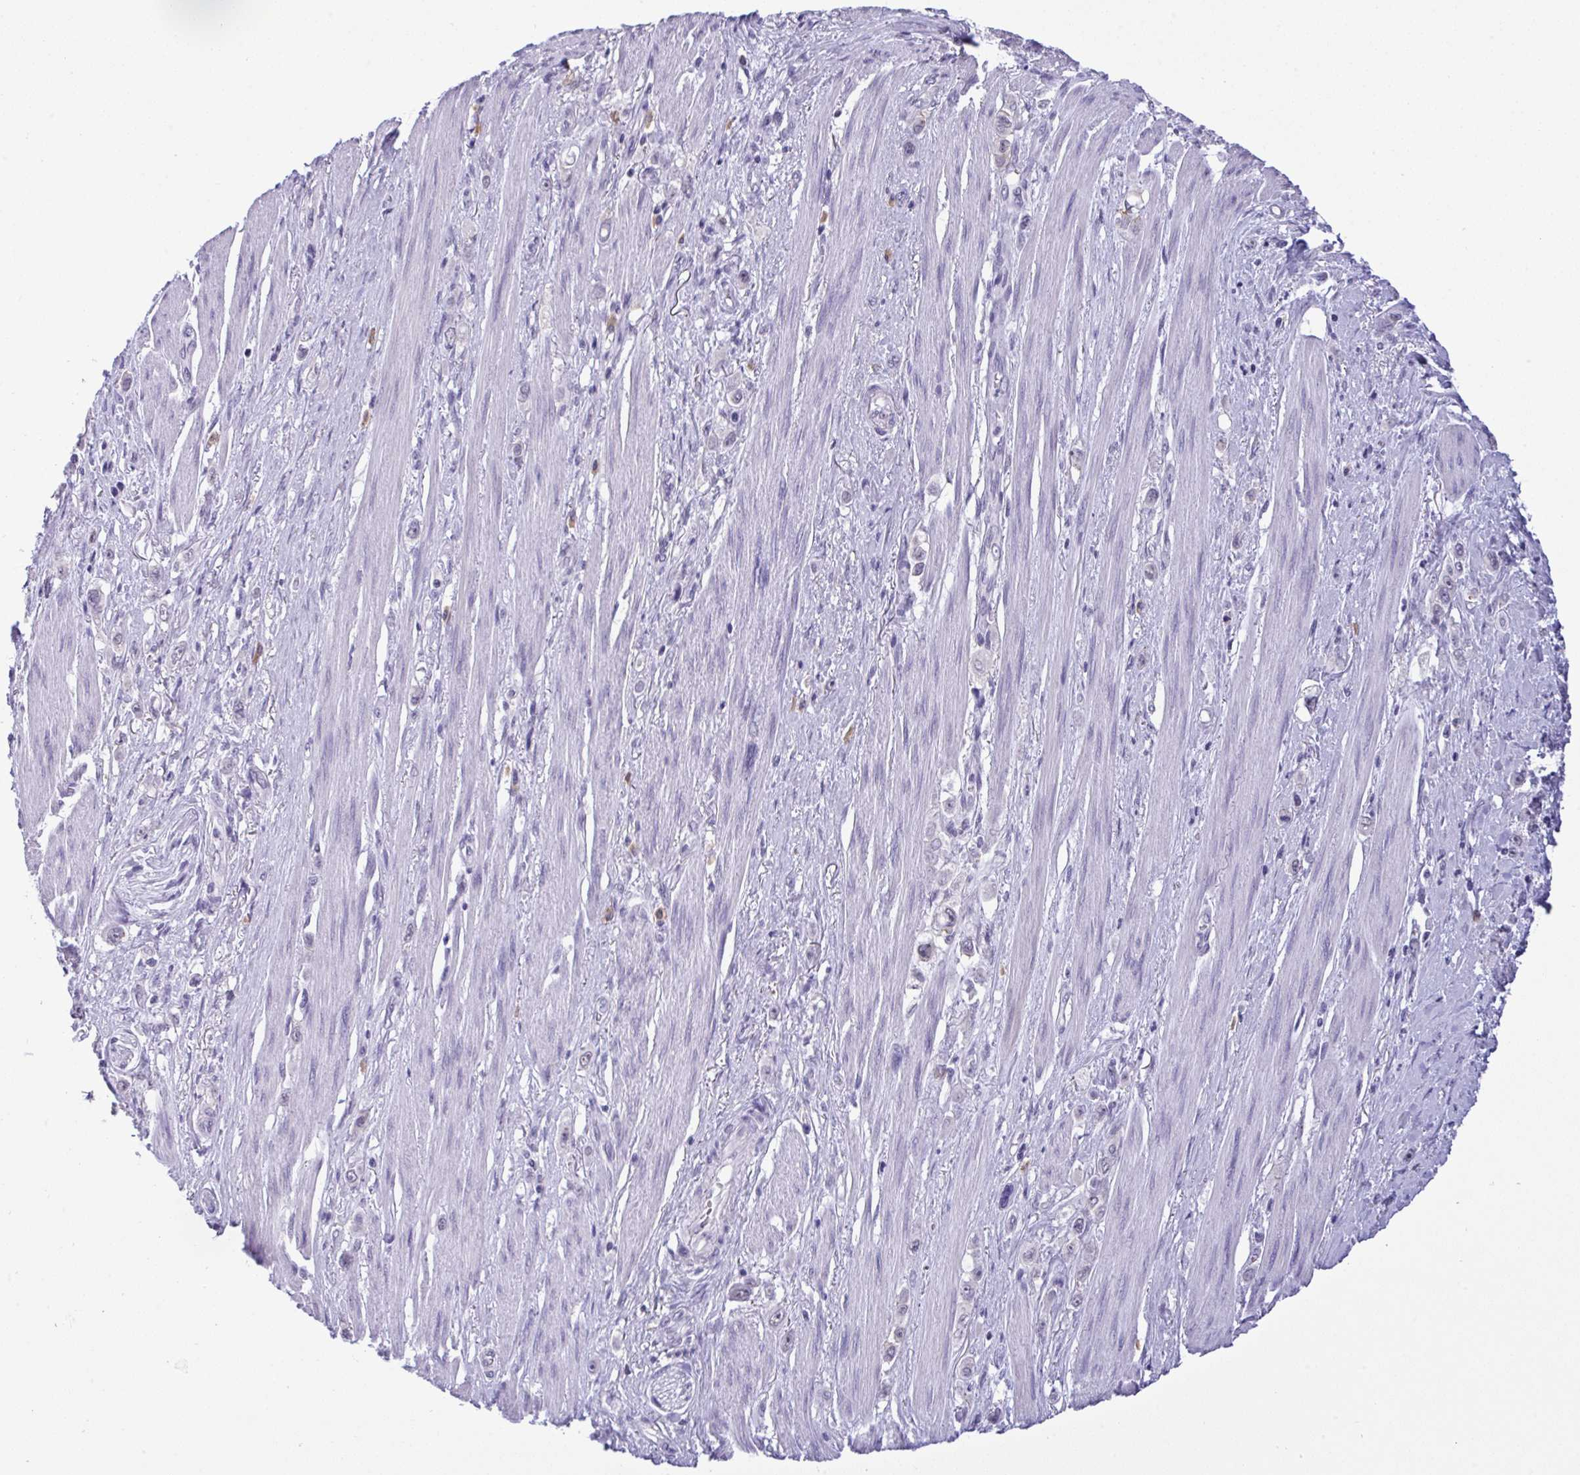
{"staining": {"intensity": "negative", "quantity": "none", "location": "none"}, "tissue": "stomach cancer", "cell_type": "Tumor cells", "image_type": "cancer", "snomed": [{"axis": "morphology", "description": "Adenocarcinoma, NOS"}, {"axis": "topography", "description": "Stomach, upper"}], "caption": "IHC photomicrograph of stomach cancer stained for a protein (brown), which displays no staining in tumor cells.", "gene": "YBX2", "patient": {"sex": "male", "age": 75}}